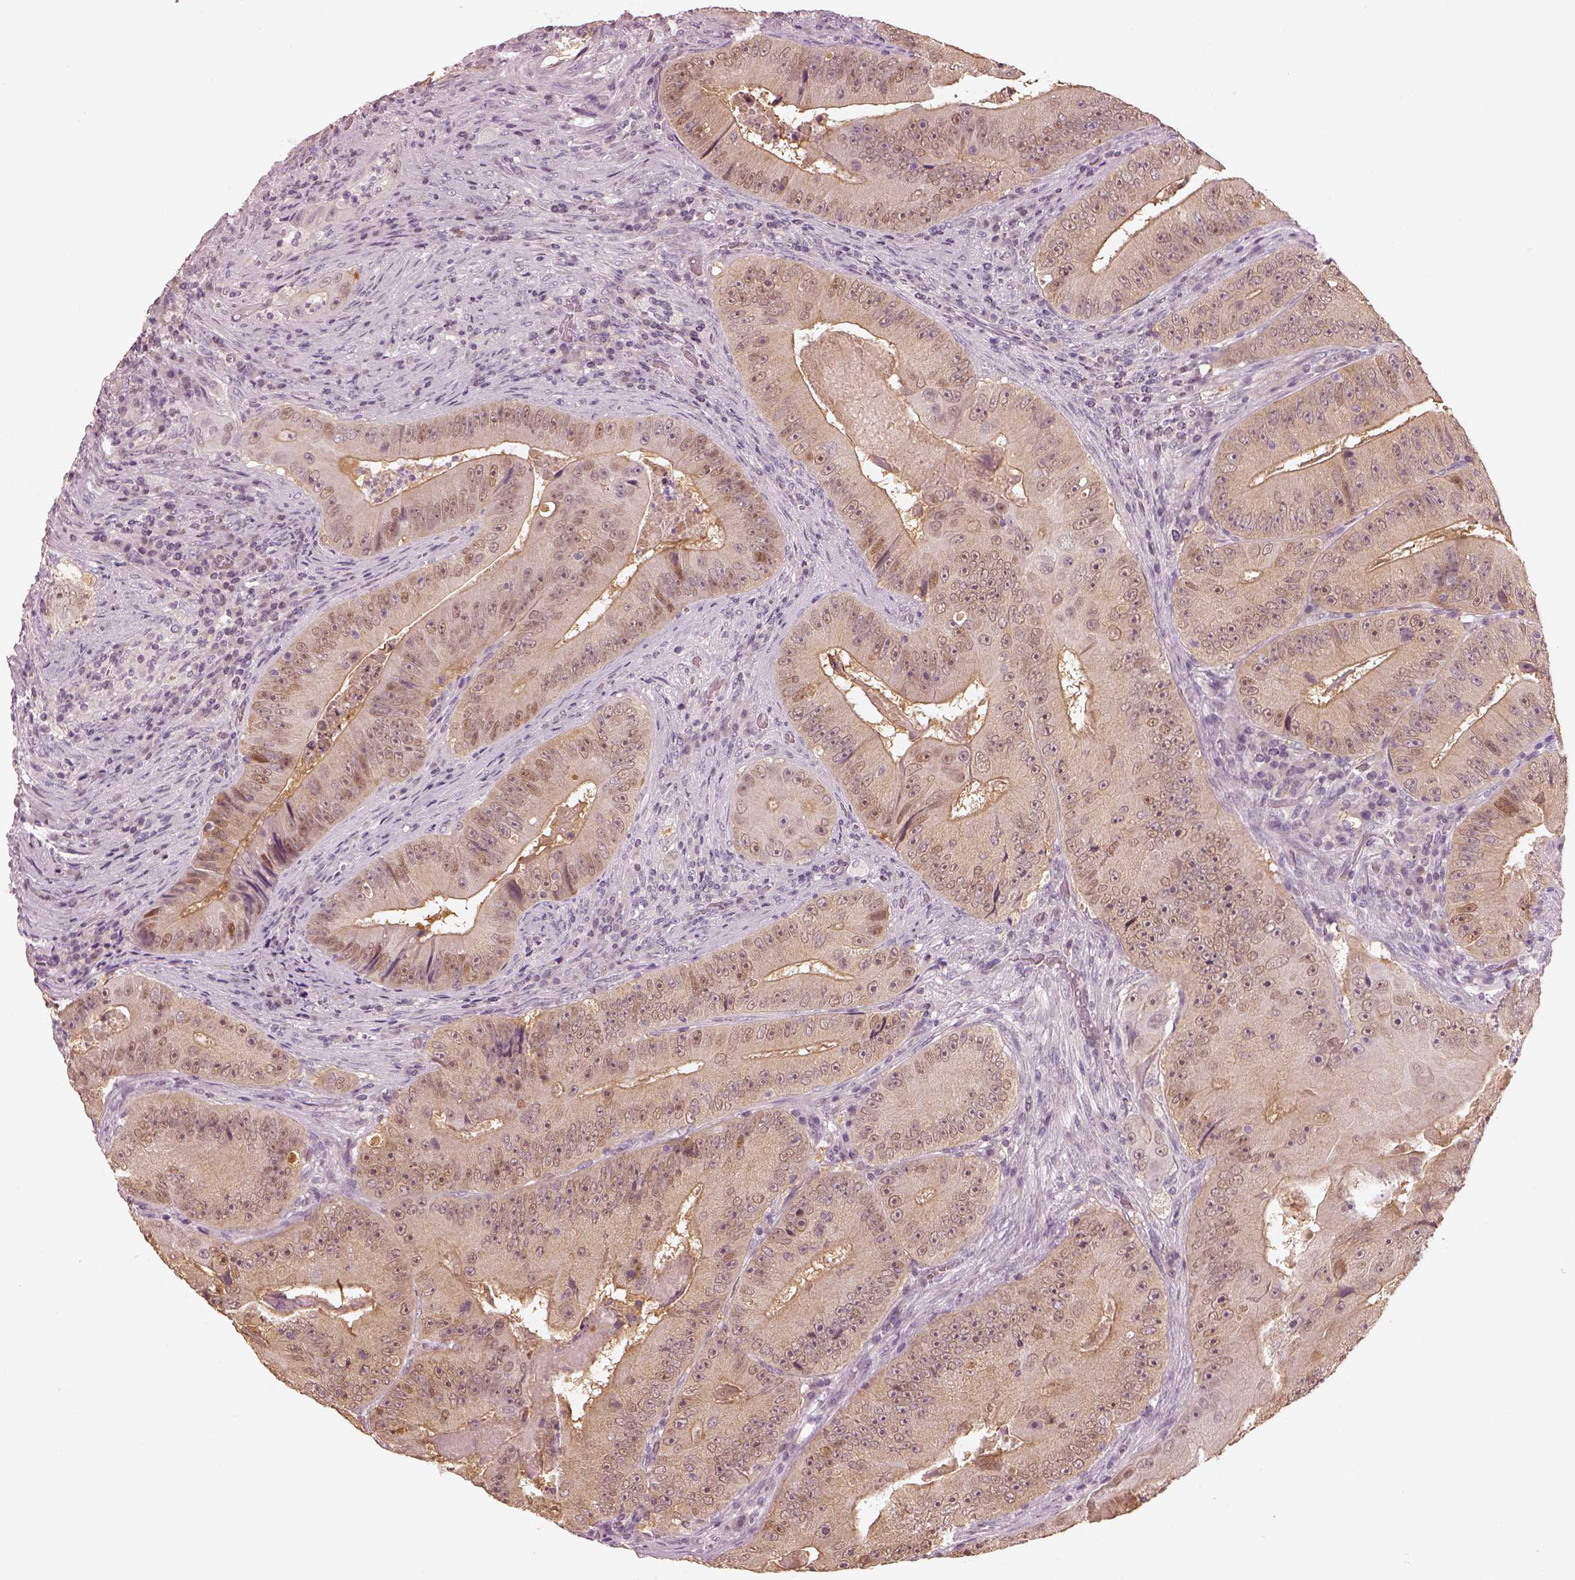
{"staining": {"intensity": "weak", "quantity": ">75%", "location": "cytoplasmic/membranous"}, "tissue": "colorectal cancer", "cell_type": "Tumor cells", "image_type": "cancer", "snomed": [{"axis": "morphology", "description": "Adenocarcinoma, NOS"}, {"axis": "topography", "description": "Colon"}], "caption": "This image exhibits colorectal cancer (adenocarcinoma) stained with immunohistochemistry (IHC) to label a protein in brown. The cytoplasmic/membranous of tumor cells show weak positivity for the protein. Nuclei are counter-stained blue.", "gene": "EGR4", "patient": {"sex": "female", "age": 86}}